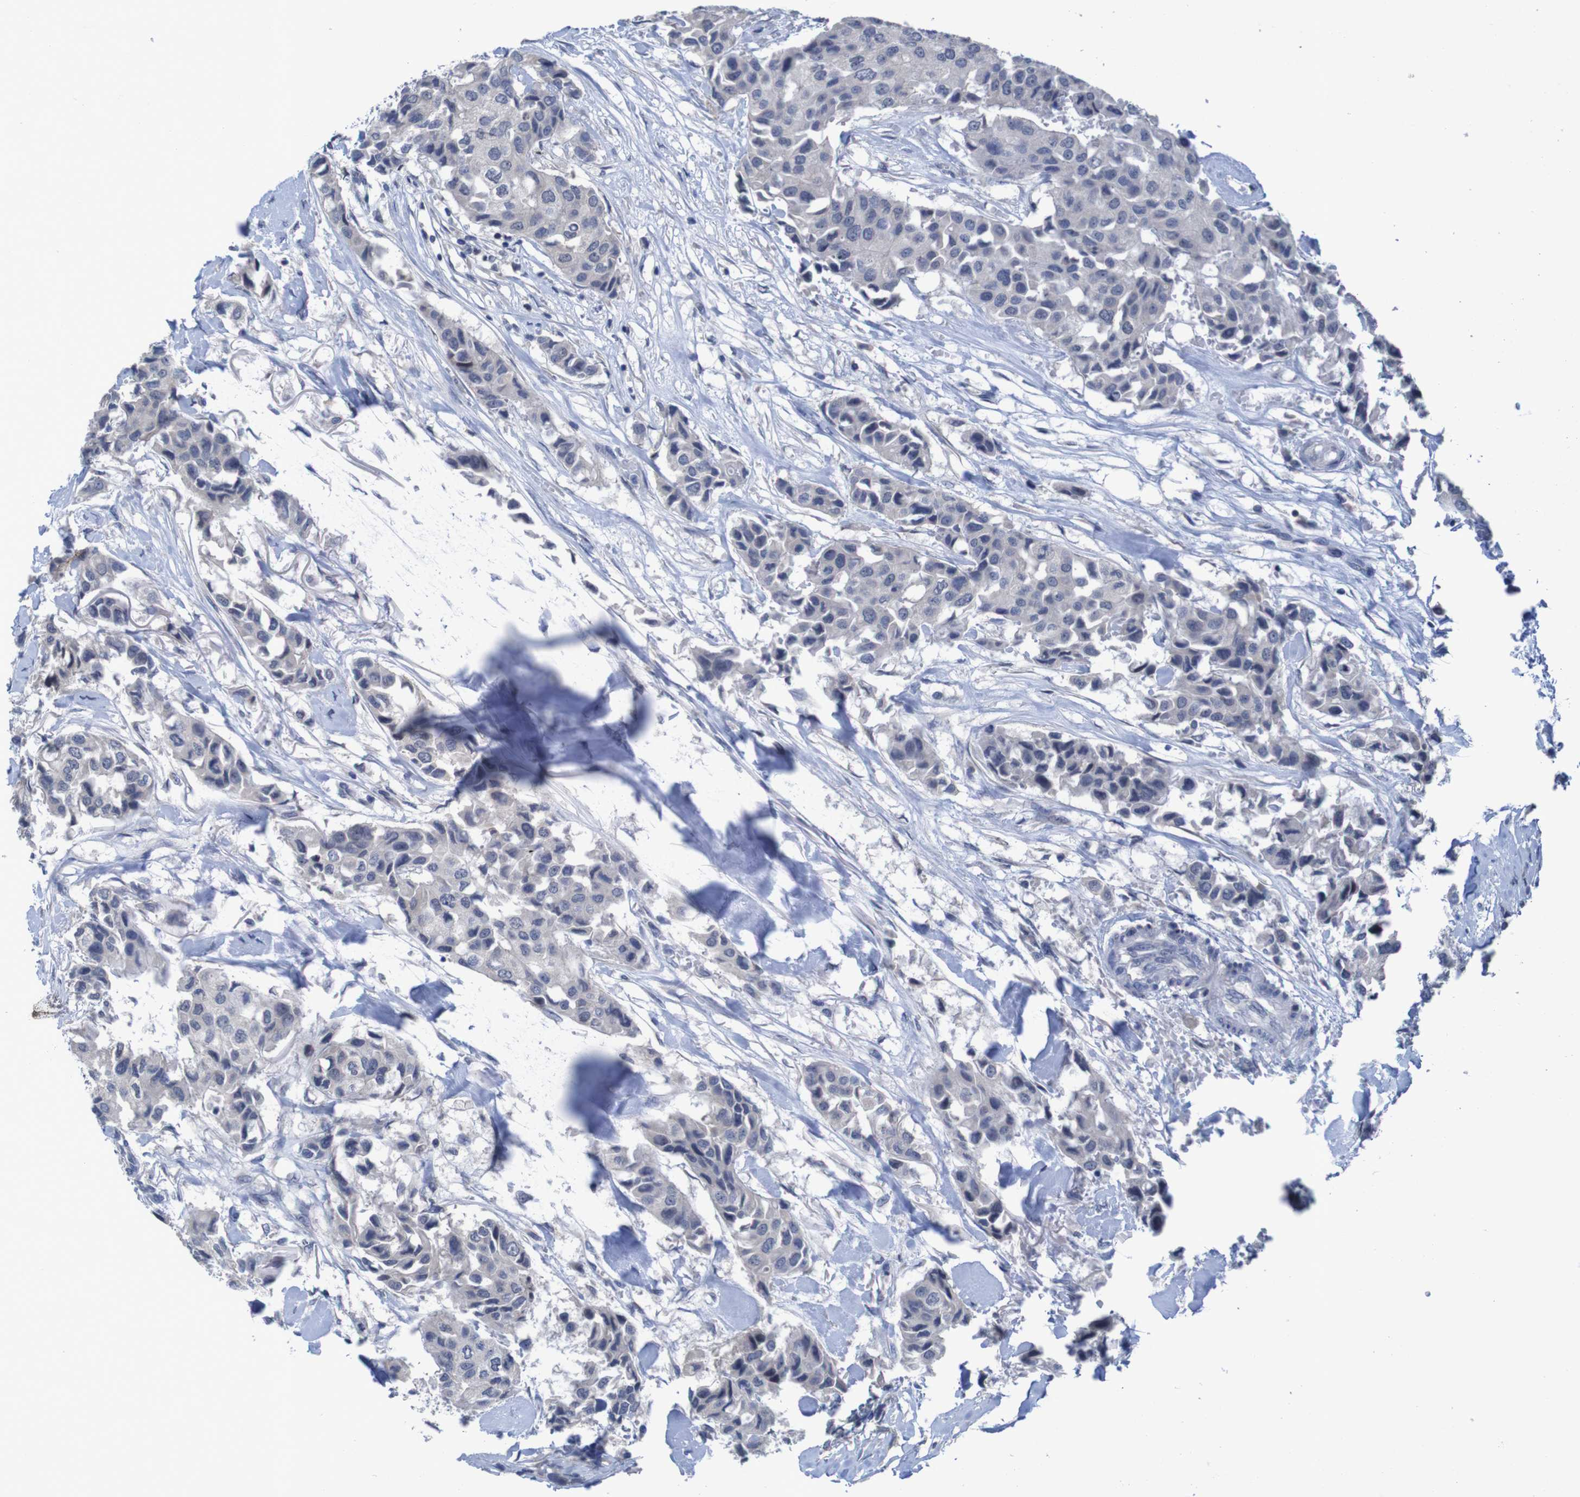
{"staining": {"intensity": "negative", "quantity": "none", "location": "none"}, "tissue": "breast cancer", "cell_type": "Tumor cells", "image_type": "cancer", "snomed": [{"axis": "morphology", "description": "Duct carcinoma"}, {"axis": "topography", "description": "Breast"}], "caption": "The immunohistochemistry image has no significant positivity in tumor cells of breast cancer tissue. The staining was performed using DAB to visualize the protein expression in brown, while the nuclei were stained in blue with hematoxylin (Magnification: 20x).", "gene": "CLDN18", "patient": {"sex": "female", "age": 80}}